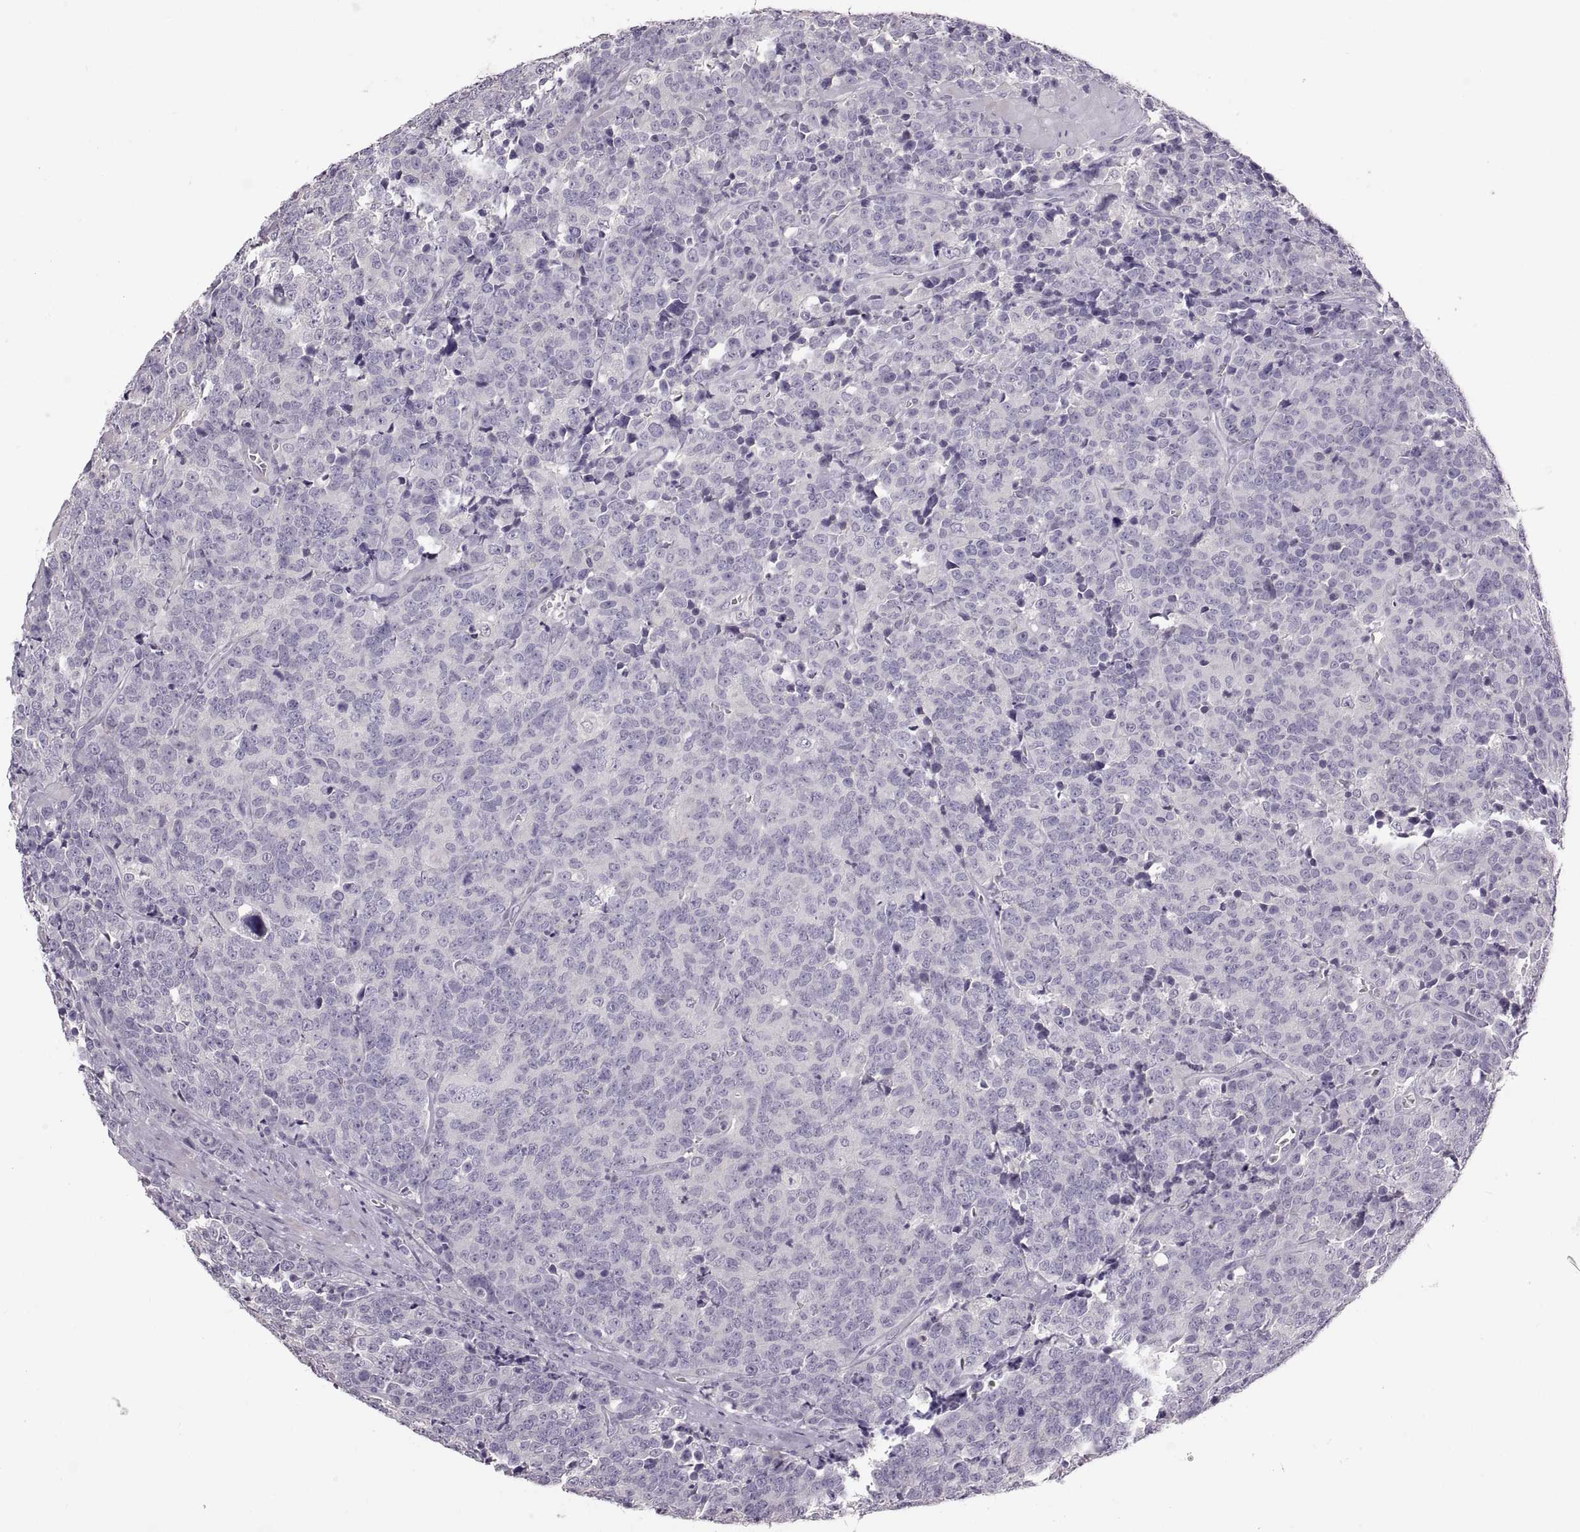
{"staining": {"intensity": "negative", "quantity": "none", "location": "none"}, "tissue": "prostate cancer", "cell_type": "Tumor cells", "image_type": "cancer", "snomed": [{"axis": "morphology", "description": "Adenocarcinoma, NOS"}, {"axis": "topography", "description": "Prostate"}], "caption": "IHC histopathology image of prostate cancer (adenocarcinoma) stained for a protein (brown), which demonstrates no expression in tumor cells. The staining was performed using DAB (3,3'-diaminobenzidine) to visualize the protein expression in brown, while the nuclei were stained in blue with hematoxylin (Magnification: 20x).", "gene": "WFDC8", "patient": {"sex": "male", "age": 67}}